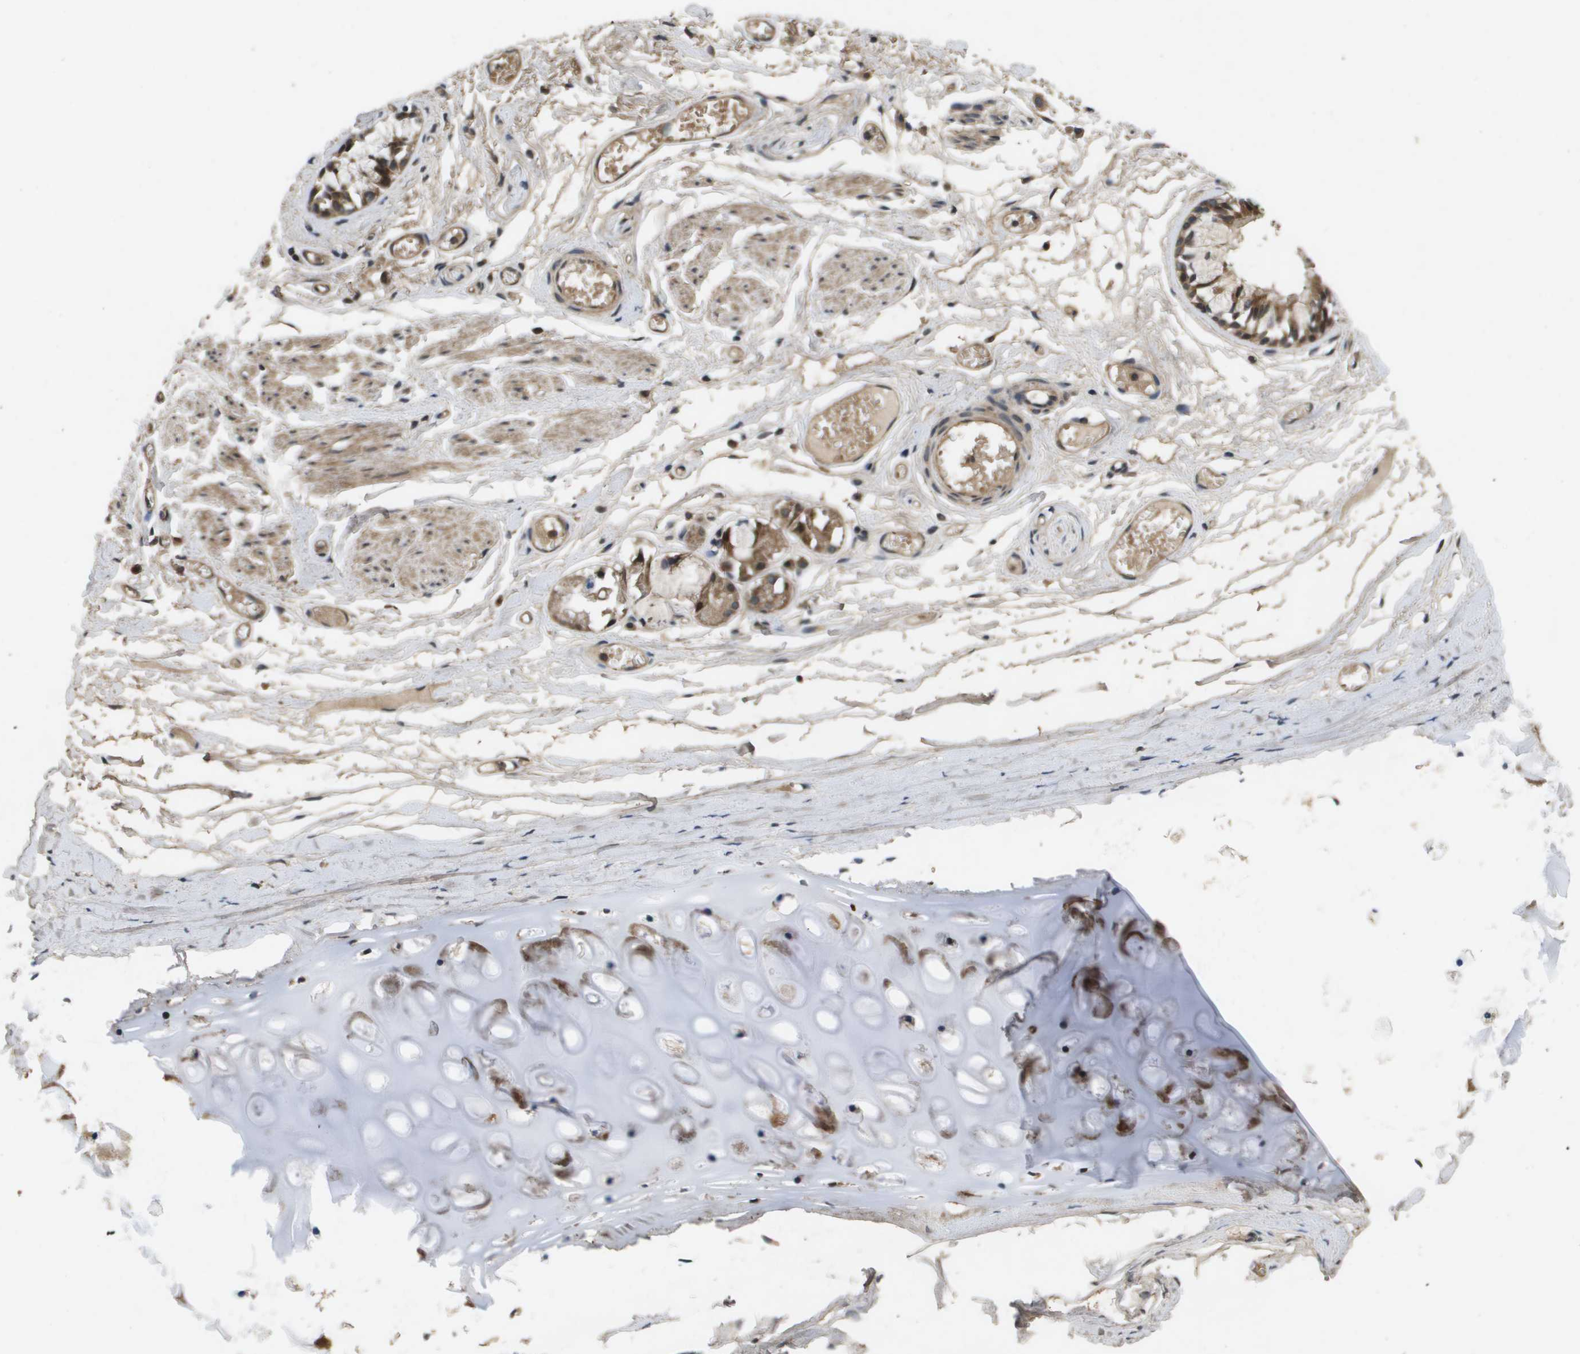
{"staining": {"intensity": "strong", "quantity": ">75%", "location": "cytoplasmic/membranous,nuclear"}, "tissue": "bronchus", "cell_type": "Respiratory epithelial cells", "image_type": "normal", "snomed": [{"axis": "morphology", "description": "Normal tissue, NOS"}, {"axis": "morphology", "description": "Inflammation, NOS"}, {"axis": "topography", "description": "Cartilage tissue"}, {"axis": "topography", "description": "Lung"}], "caption": "Unremarkable bronchus was stained to show a protein in brown. There is high levels of strong cytoplasmic/membranous,nuclear expression in about >75% of respiratory epithelial cells.", "gene": "SPTLC1", "patient": {"sex": "male", "age": 71}}